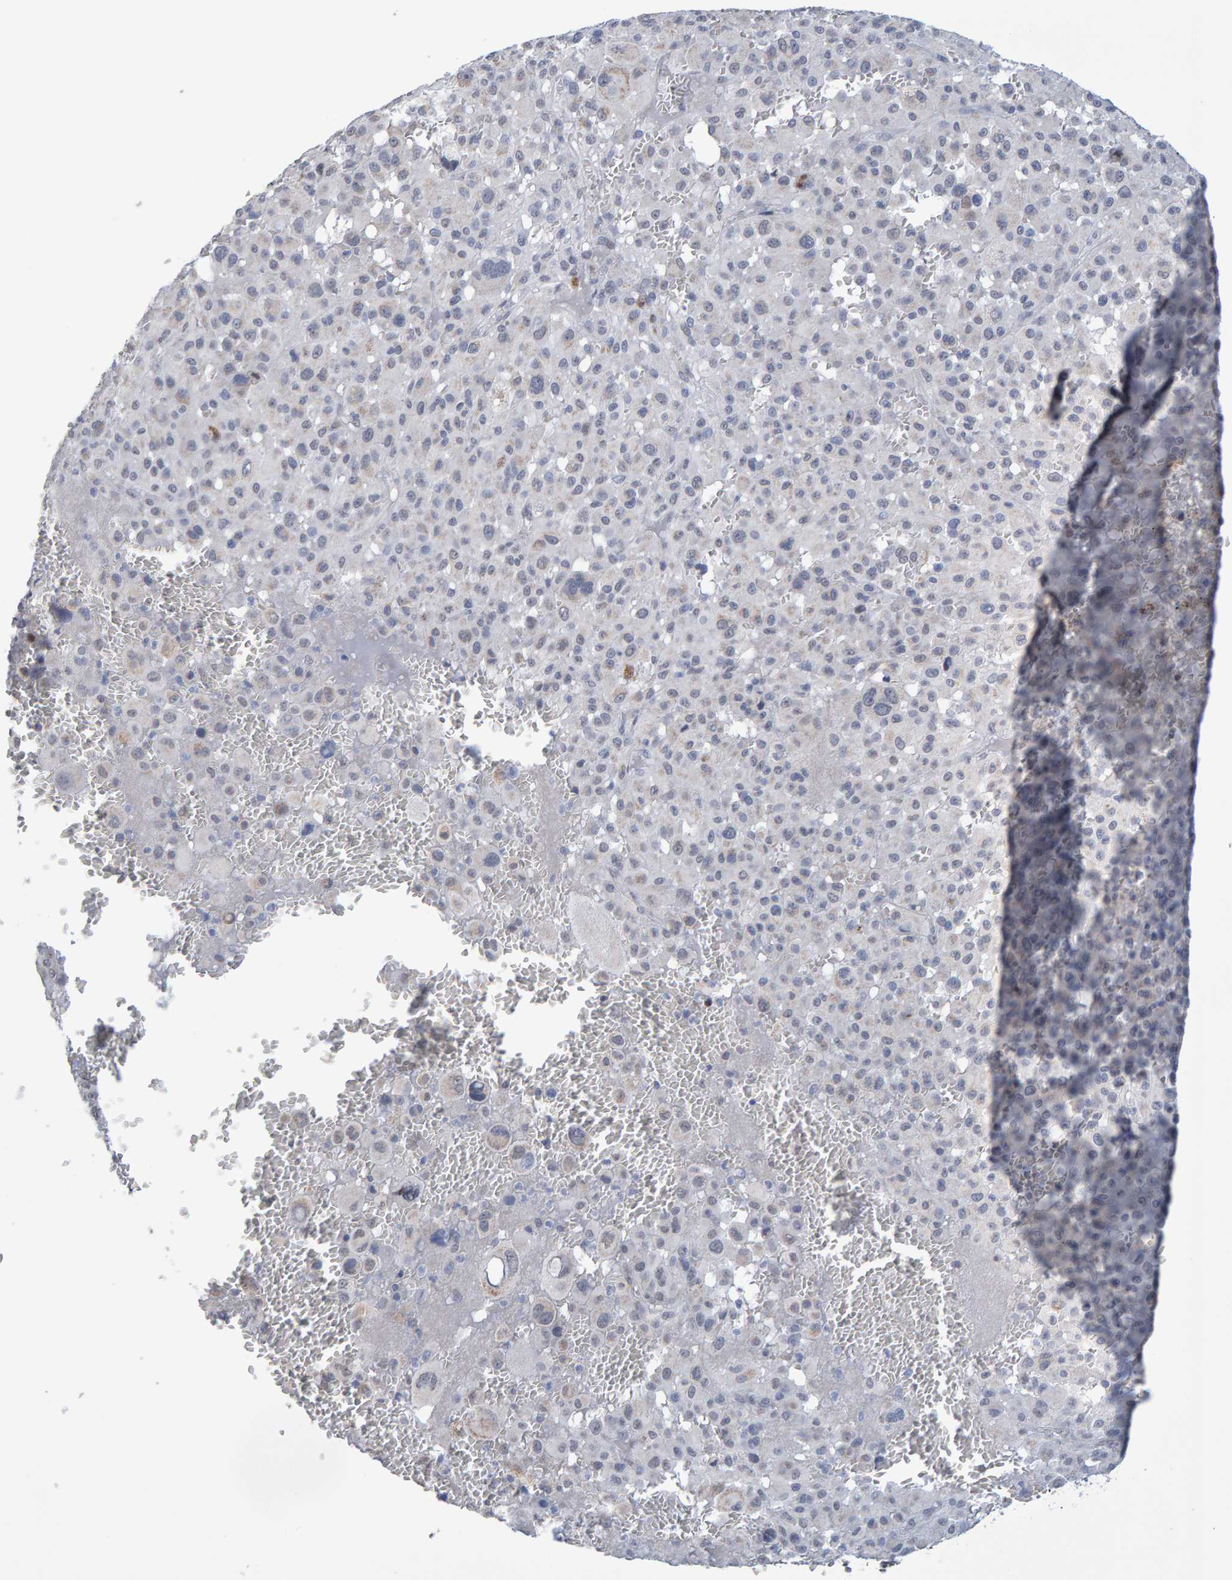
{"staining": {"intensity": "negative", "quantity": "none", "location": "none"}, "tissue": "melanoma", "cell_type": "Tumor cells", "image_type": "cancer", "snomed": [{"axis": "morphology", "description": "Malignant melanoma, Metastatic site"}, {"axis": "topography", "description": "Skin"}], "caption": "An image of human melanoma is negative for staining in tumor cells.", "gene": "USP43", "patient": {"sex": "female", "age": 74}}